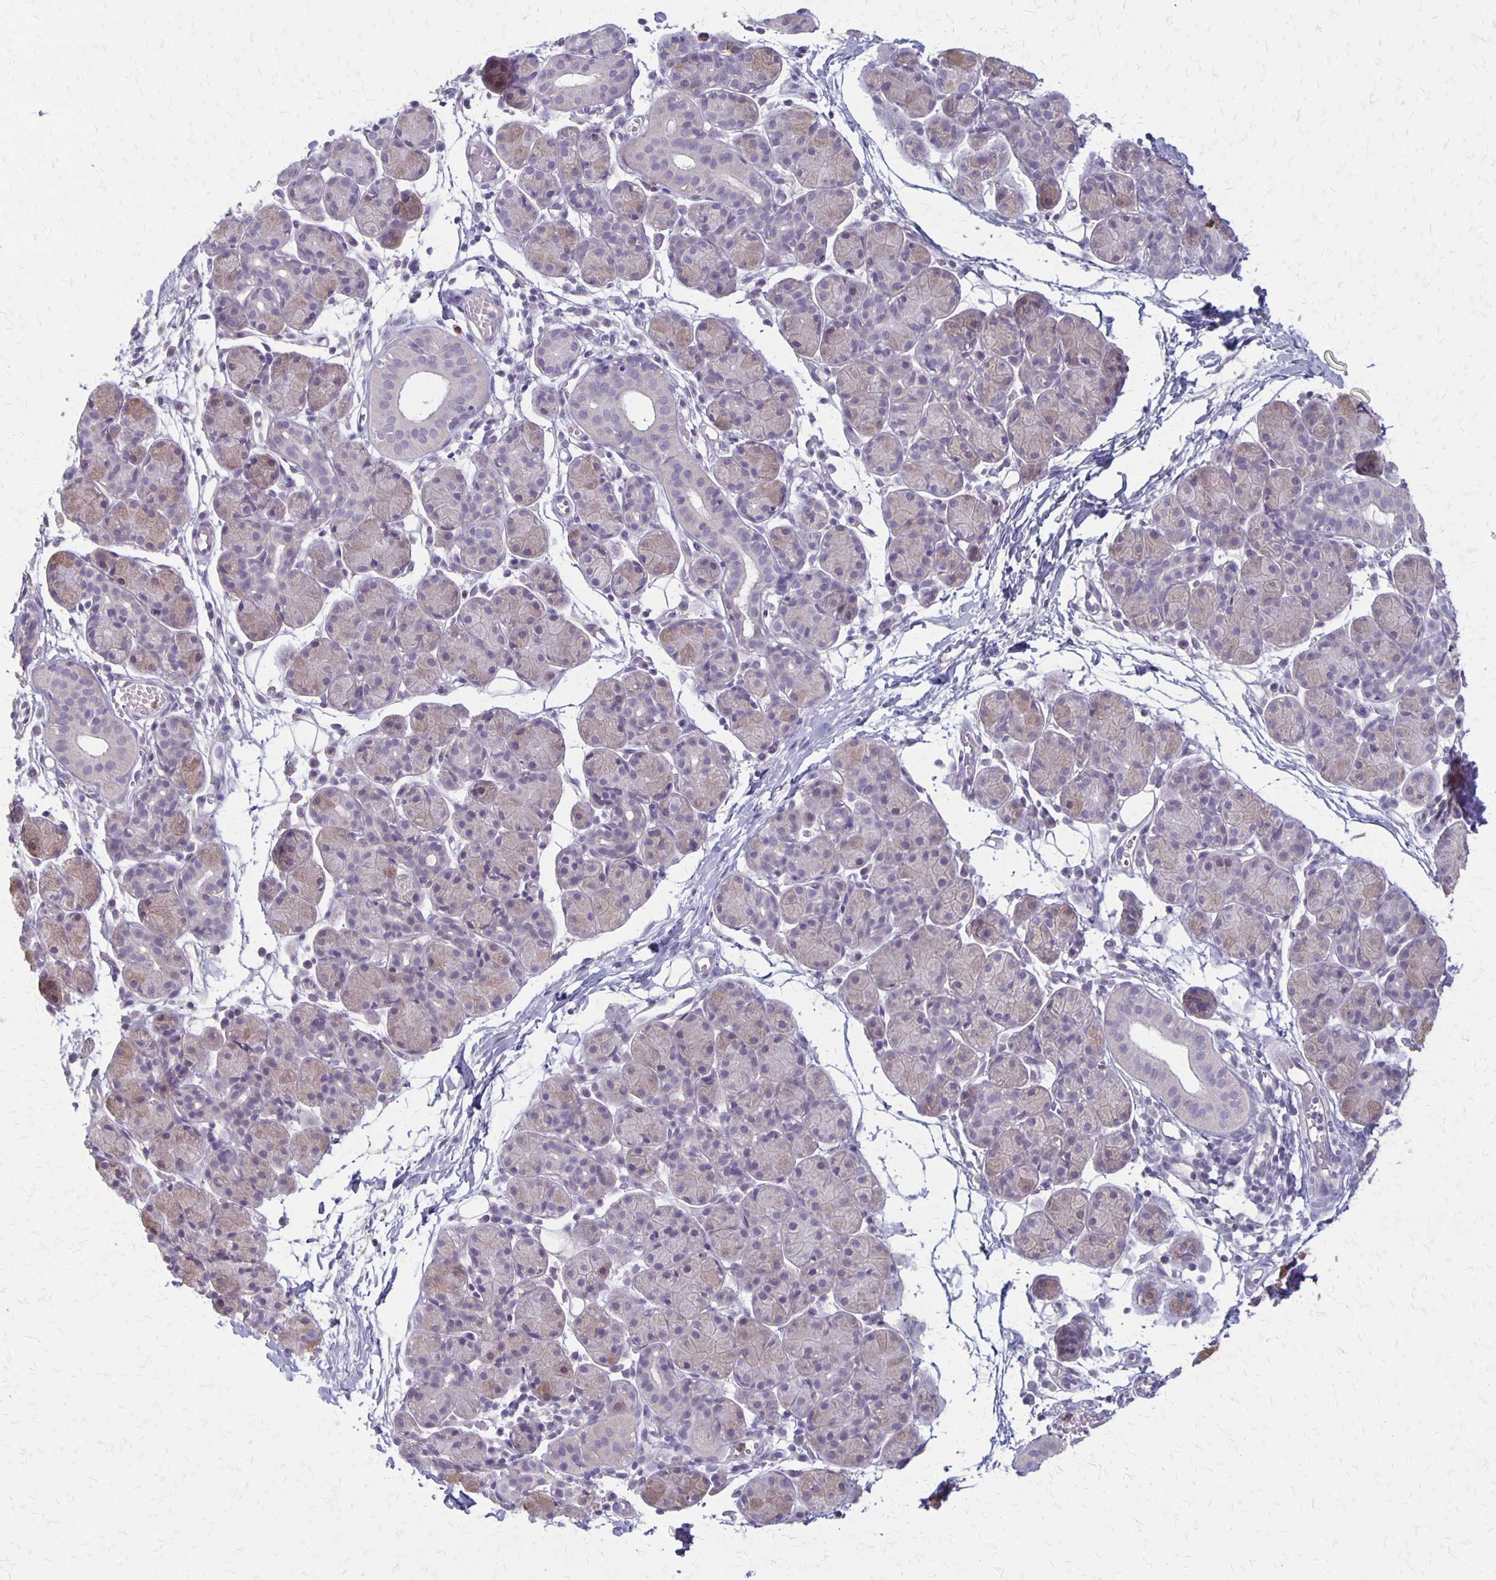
{"staining": {"intensity": "weak", "quantity": "<25%", "location": "cytoplasmic/membranous"}, "tissue": "salivary gland", "cell_type": "Glandular cells", "image_type": "normal", "snomed": [{"axis": "morphology", "description": "Normal tissue, NOS"}, {"axis": "morphology", "description": "Inflammation, NOS"}, {"axis": "topography", "description": "Lymph node"}, {"axis": "topography", "description": "Salivary gland"}], "caption": "A micrograph of salivary gland stained for a protein demonstrates no brown staining in glandular cells.", "gene": "SEPTIN5", "patient": {"sex": "male", "age": 3}}